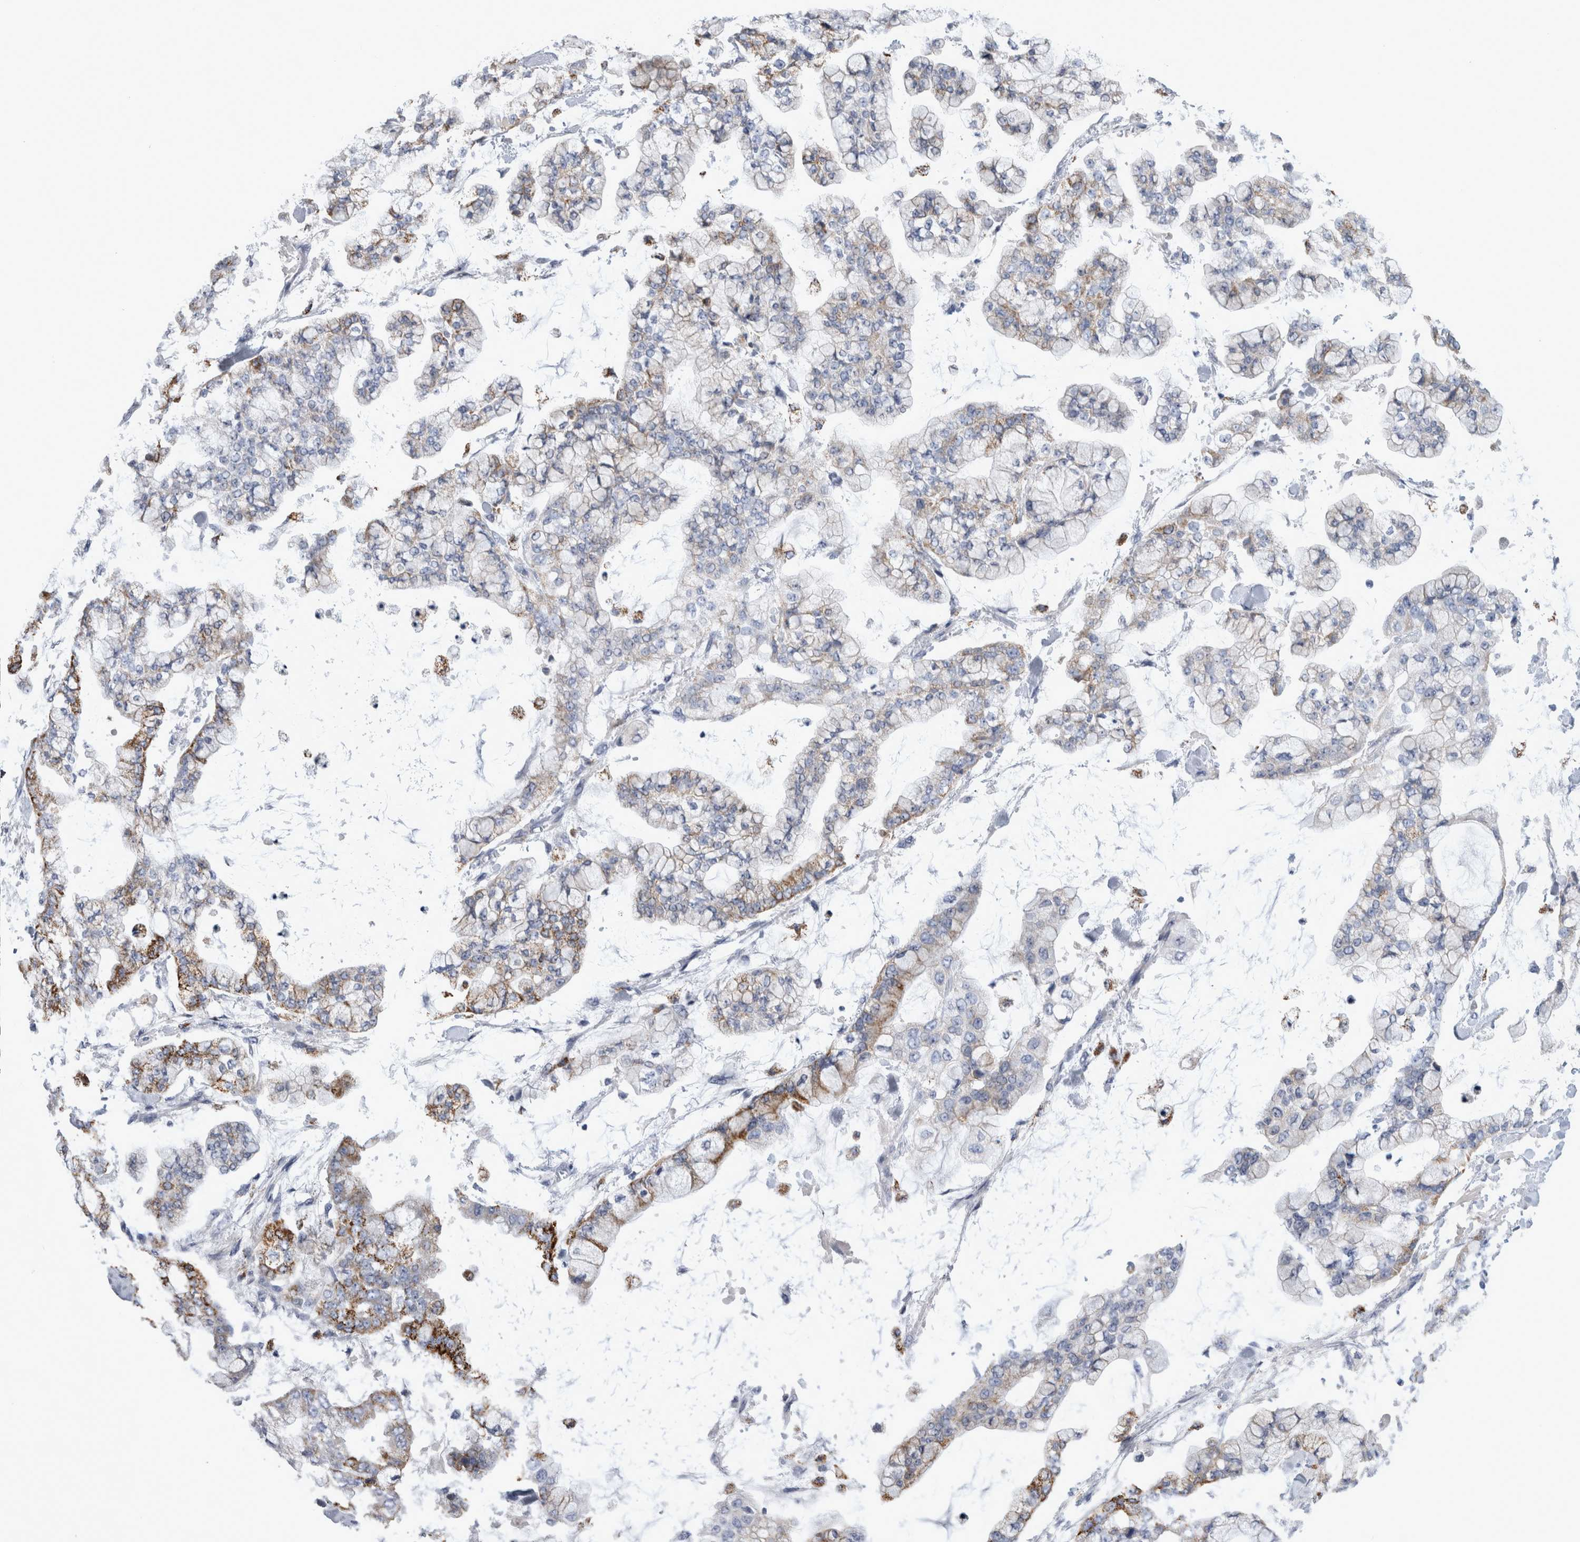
{"staining": {"intensity": "moderate", "quantity": "<25%", "location": "cytoplasmic/membranous"}, "tissue": "stomach cancer", "cell_type": "Tumor cells", "image_type": "cancer", "snomed": [{"axis": "morphology", "description": "Normal tissue, NOS"}, {"axis": "morphology", "description": "Adenocarcinoma, NOS"}, {"axis": "topography", "description": "Stomach, upper"}, {"axis": "topography", "description": "Stomach"}], "caption": "A high-resolution photomicrograph shows immunohistochemistry staining of stomach cancer, which reveals moderate cytoplasmic/membranous staining in approximately <25% of tumor cells. (Stains: DAB in brown, nuclei in blue, Microscopy: brightfield microscopy at high magnification).", "gene": "GATM", "patient": {"sex": "male", "age": 76}}